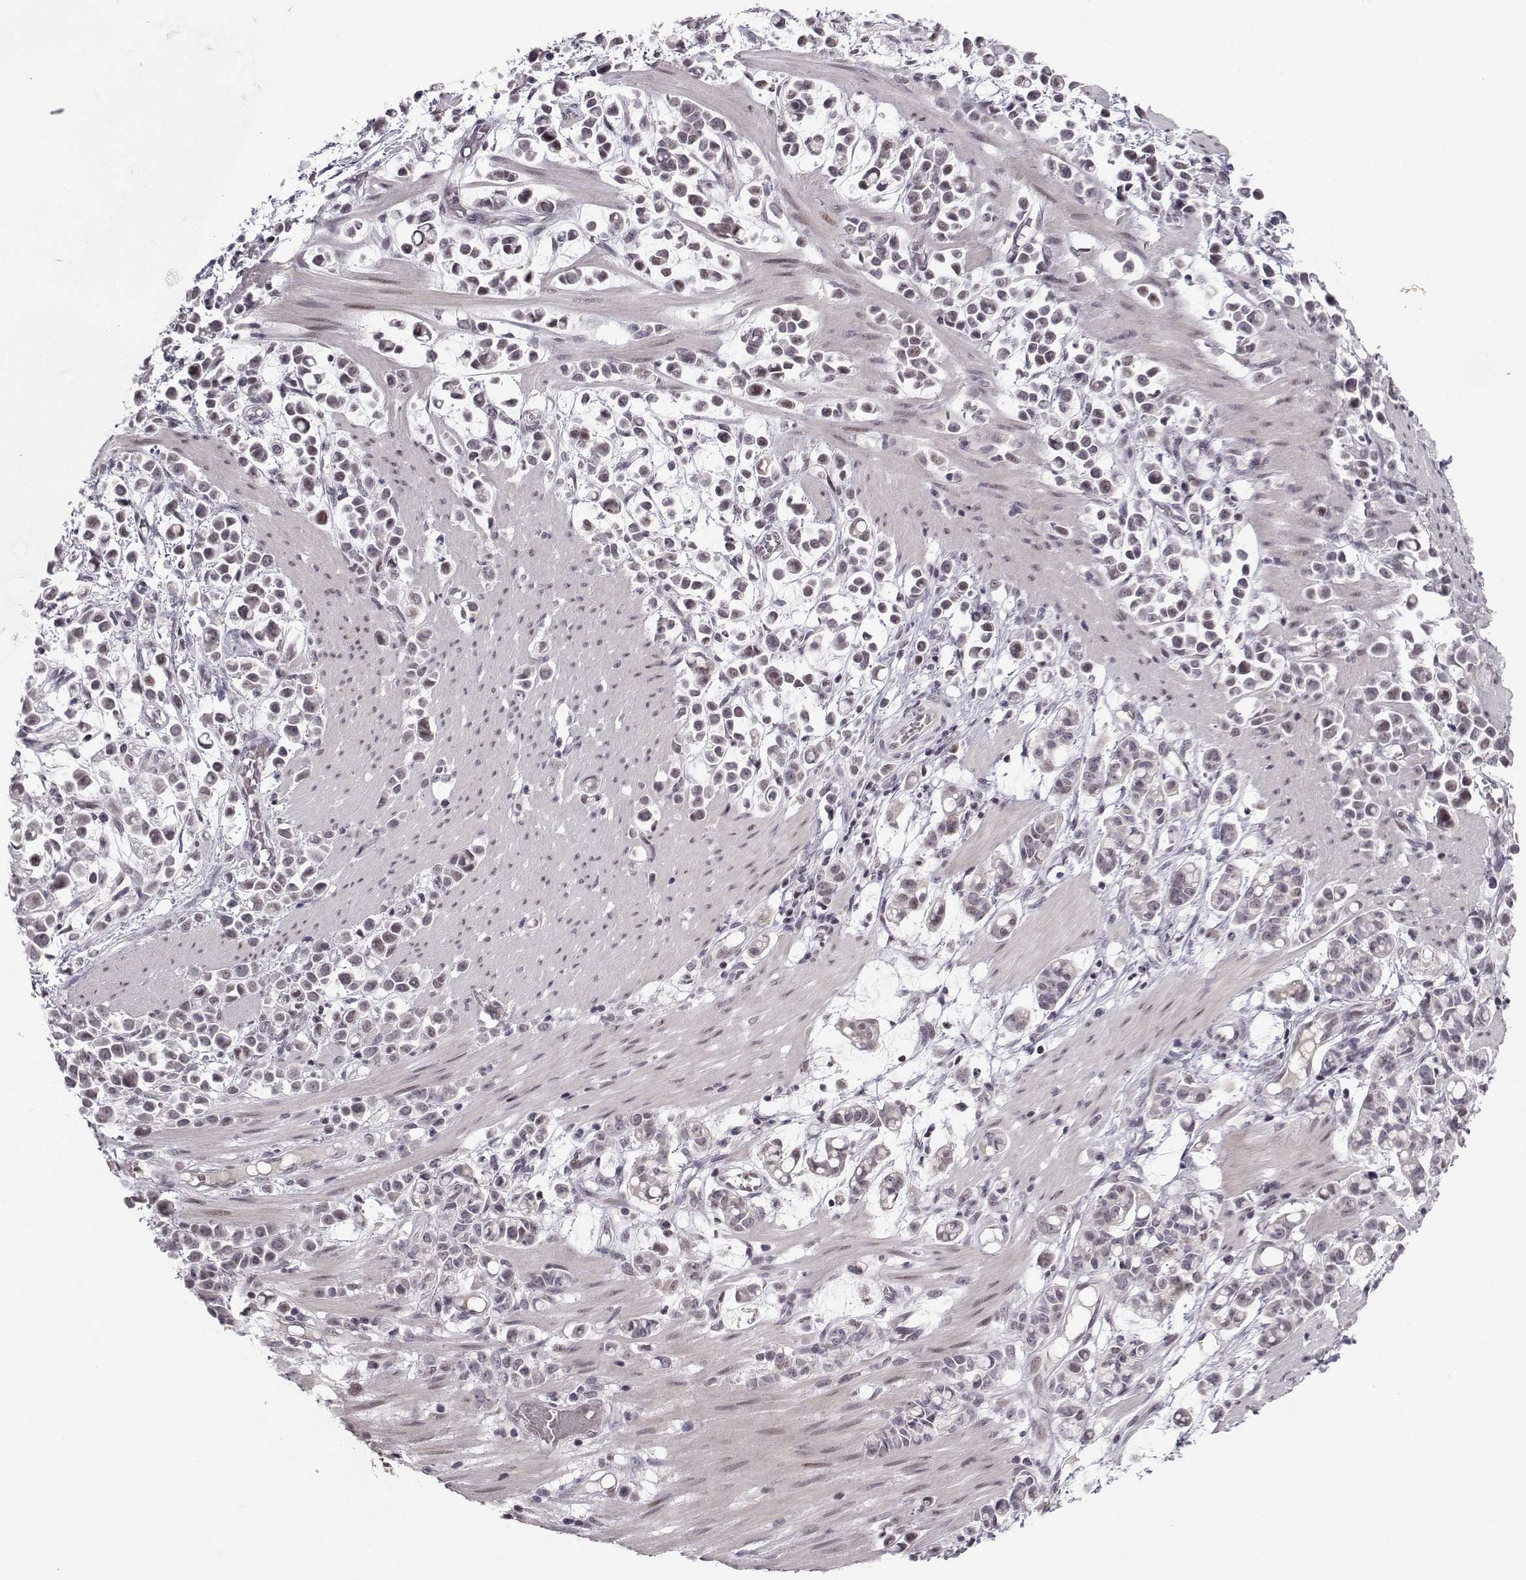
{"staining": {"intensity": "moderate", "quantity": "<25%", "location": "nuclear"}, "tissue": "stomach cancer", "cell_type": "Tumor cells", "image_type": "cancer", "snomed": [{"axis": "morphology", "description": "Adenocarcinoma, NOS"}, {"axis": "topography", "description": "Stomach"}], "caption": "Adenocarcinoma (stomach) stained with a brown dye displays moderate nuclear positive positivity in about <25% of tumor cells.", "gene": "LIN28A", "patient": {"sex": "male", "age": 82}}